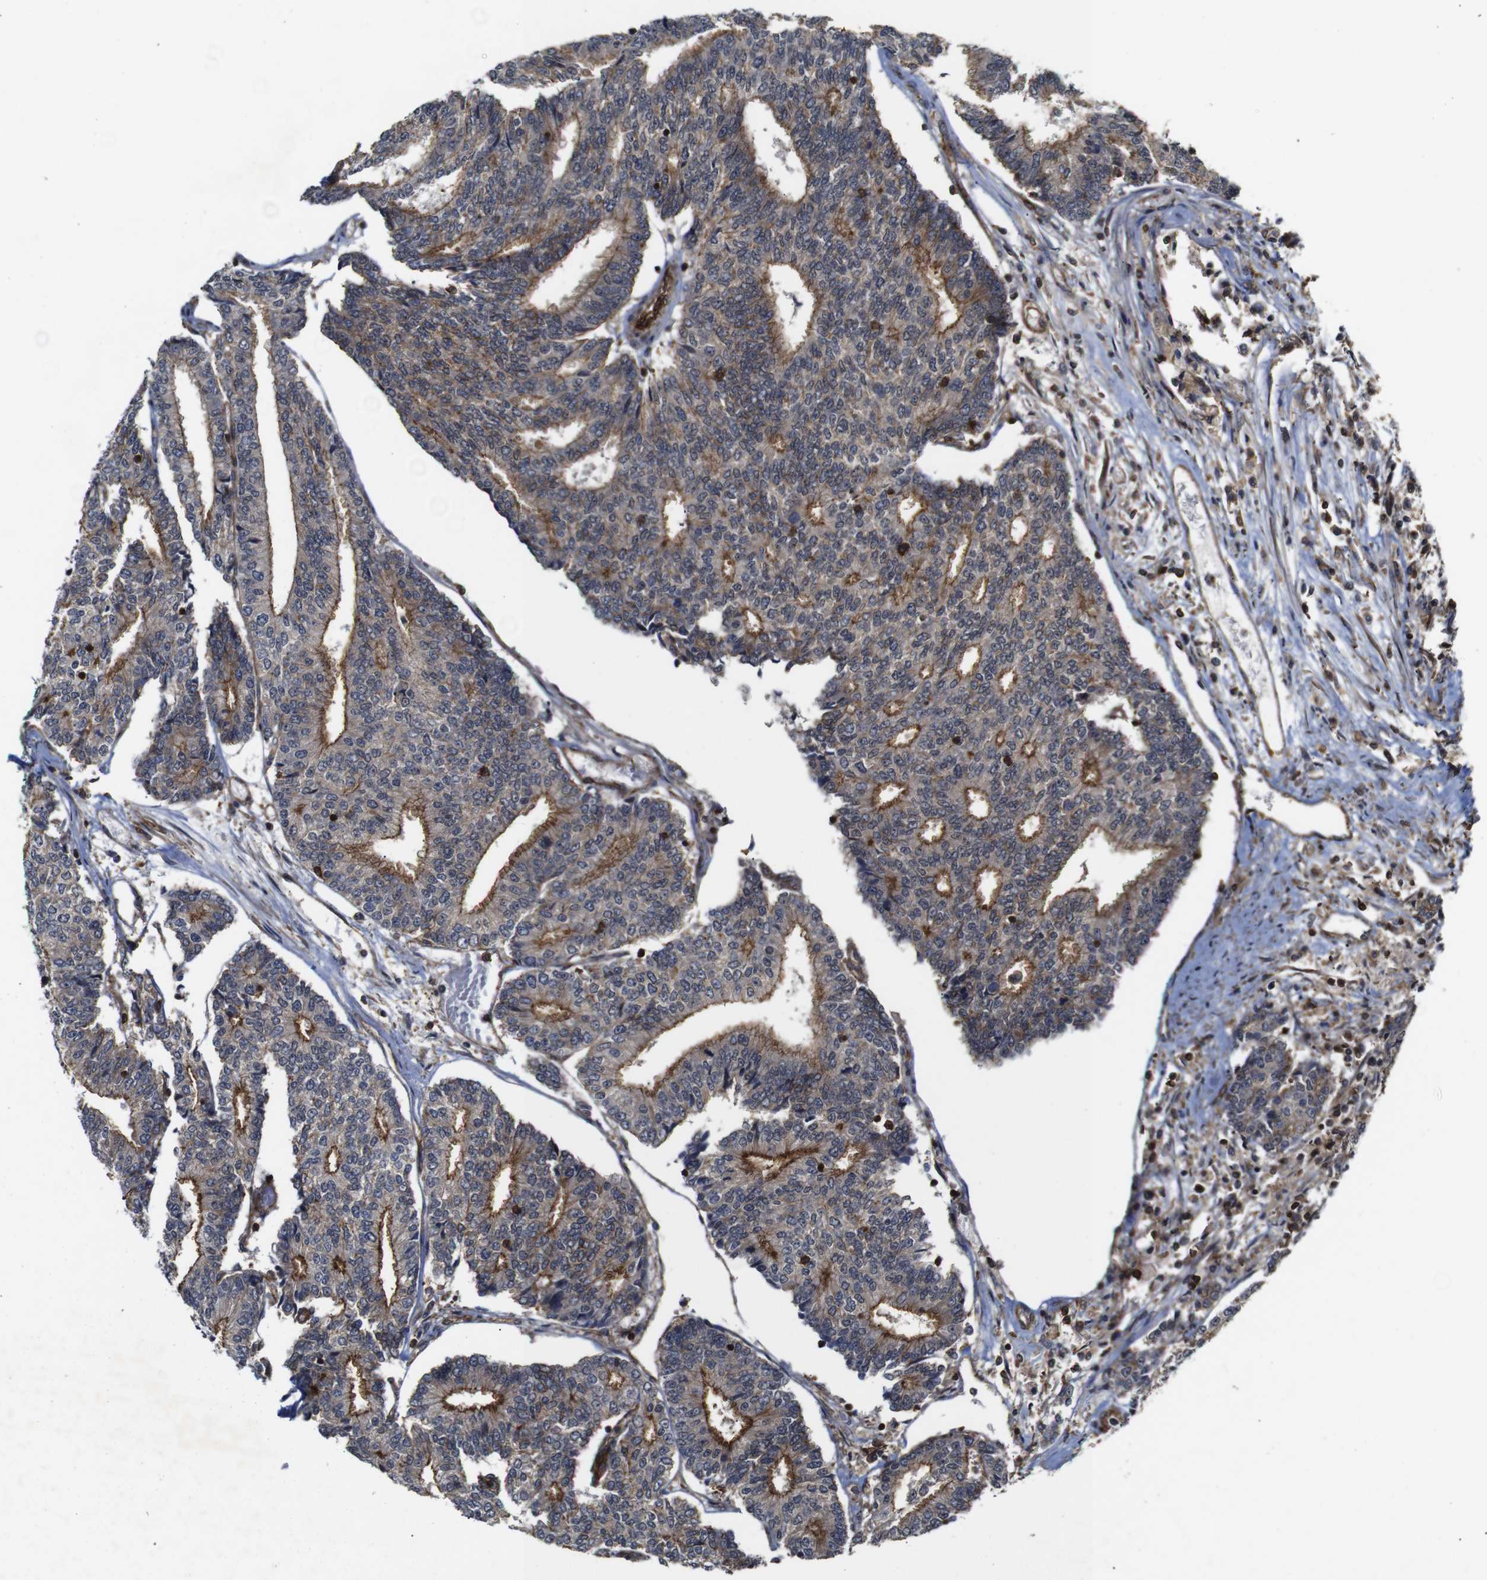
{"staining": {"intensity": "moderate", "quantity": ">75%", "location": "cytoplasmic/membranous"}, "tissue": "prostate cancer", "cell_type": "Tumor cells", "image_type": "cancer", "snomed": [{"axis": "morphology", "description": "Normal tissue, NOS"}, {"axis": "morphology", "description": "Adenocarcinoma, High grade"}, {"axis": "topography", "description": "Prostate"}, {"axis": "topography", "description": "Seminal veicle"}], "caption": "Tumor cells reveal medium levels of moderate cytoplasmic/membranous positivity in approximately >75% of cells in human prostate cancer (adenocarcinoma (high-grade)).", "gene": "NANOS1", "patient": {"sex": "male", "age": 55}}